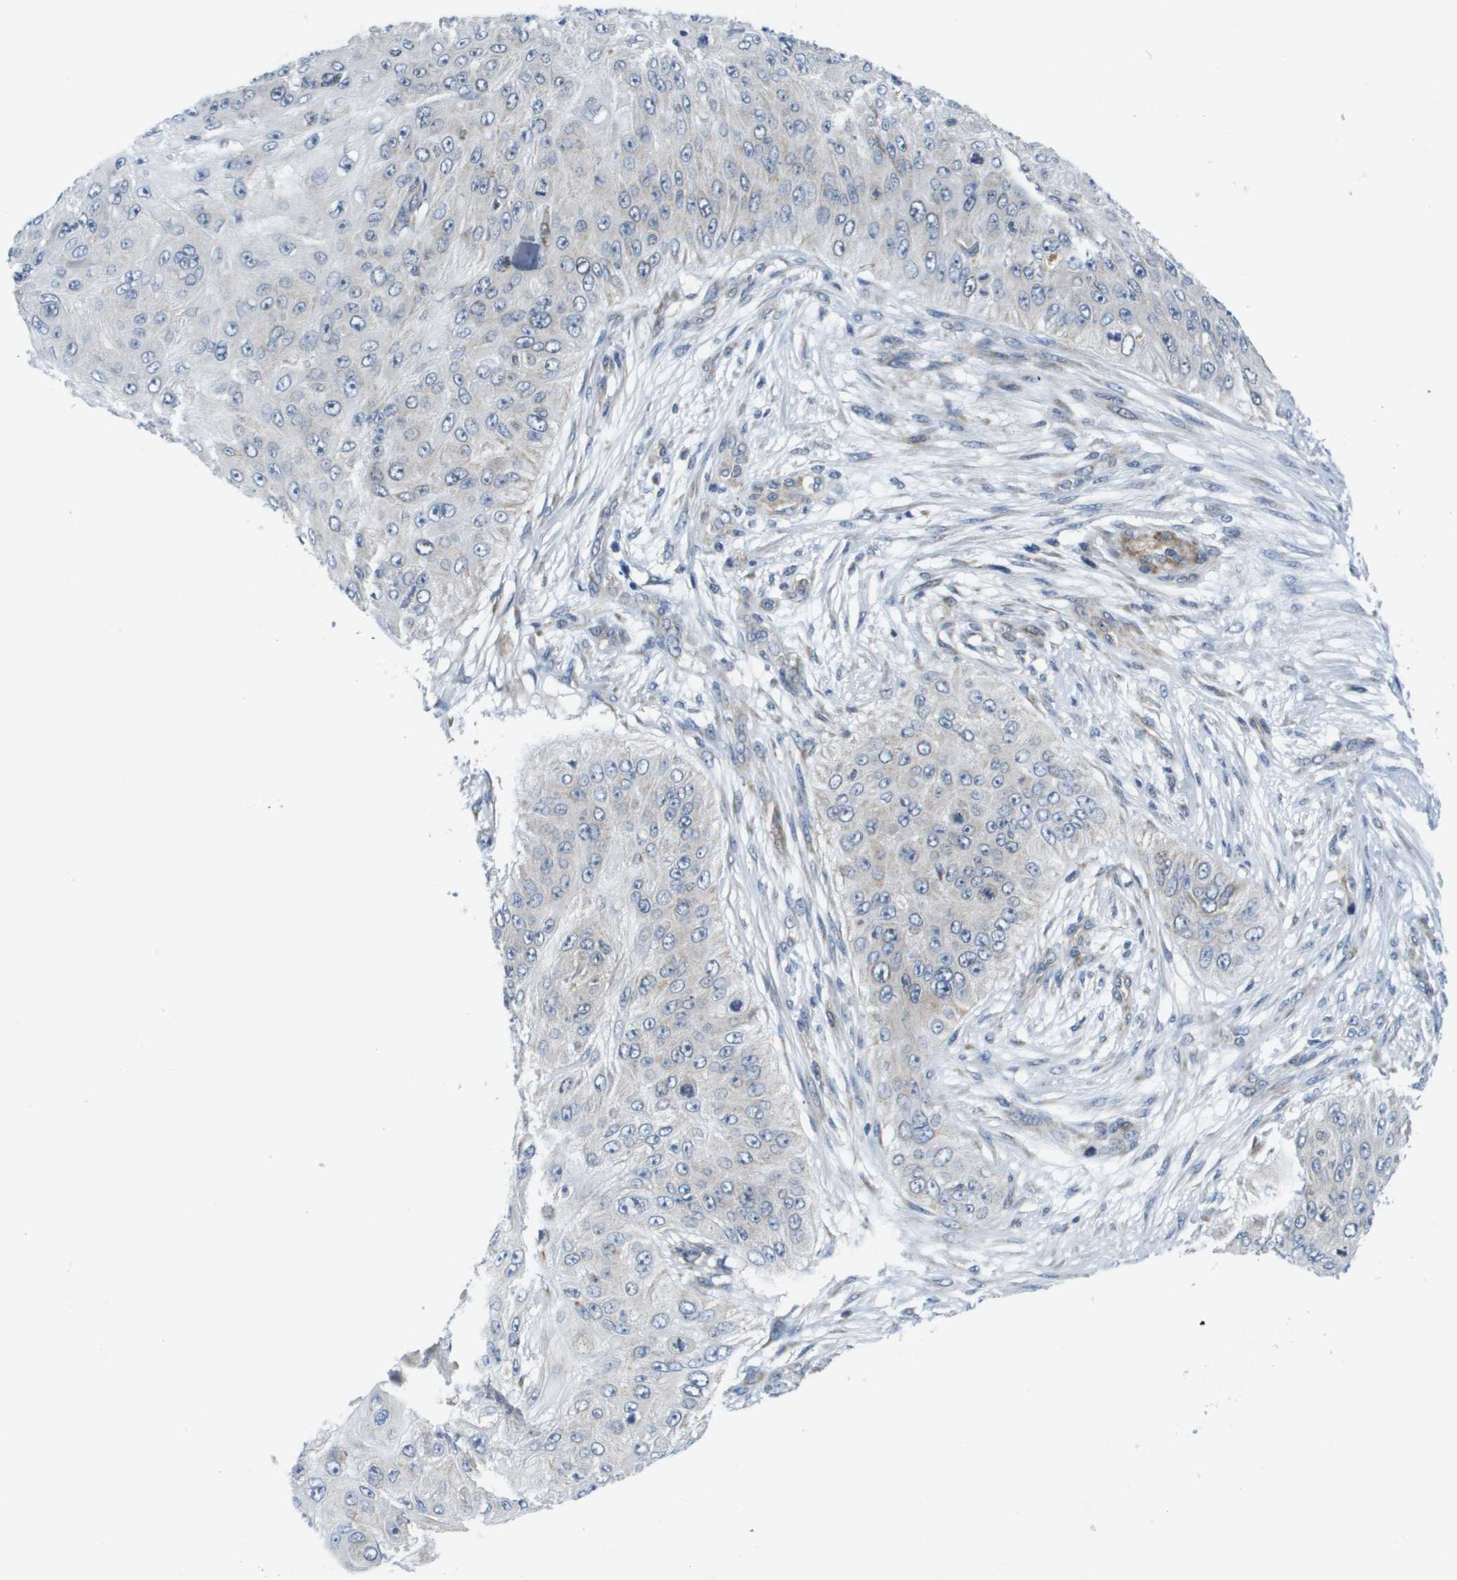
{"staining": {"intensity": "negative", "quantity": "none", "location": "none"}, "tissue": "skin cancer", "cell_type": "Tumor cells", "image_type": "cancer", "snomed": [{"axis": "morphology", "description": "Squamous cell carcinoma, NOS"}, {"axis": "topography", "description": "Skin"}], "caption": "IHC of human squamous cell carcinoma (skin) demonstrates no positivity in tumor cells.", "gene": "KRT23", "patient": {"sex": "female", "age": 80}}